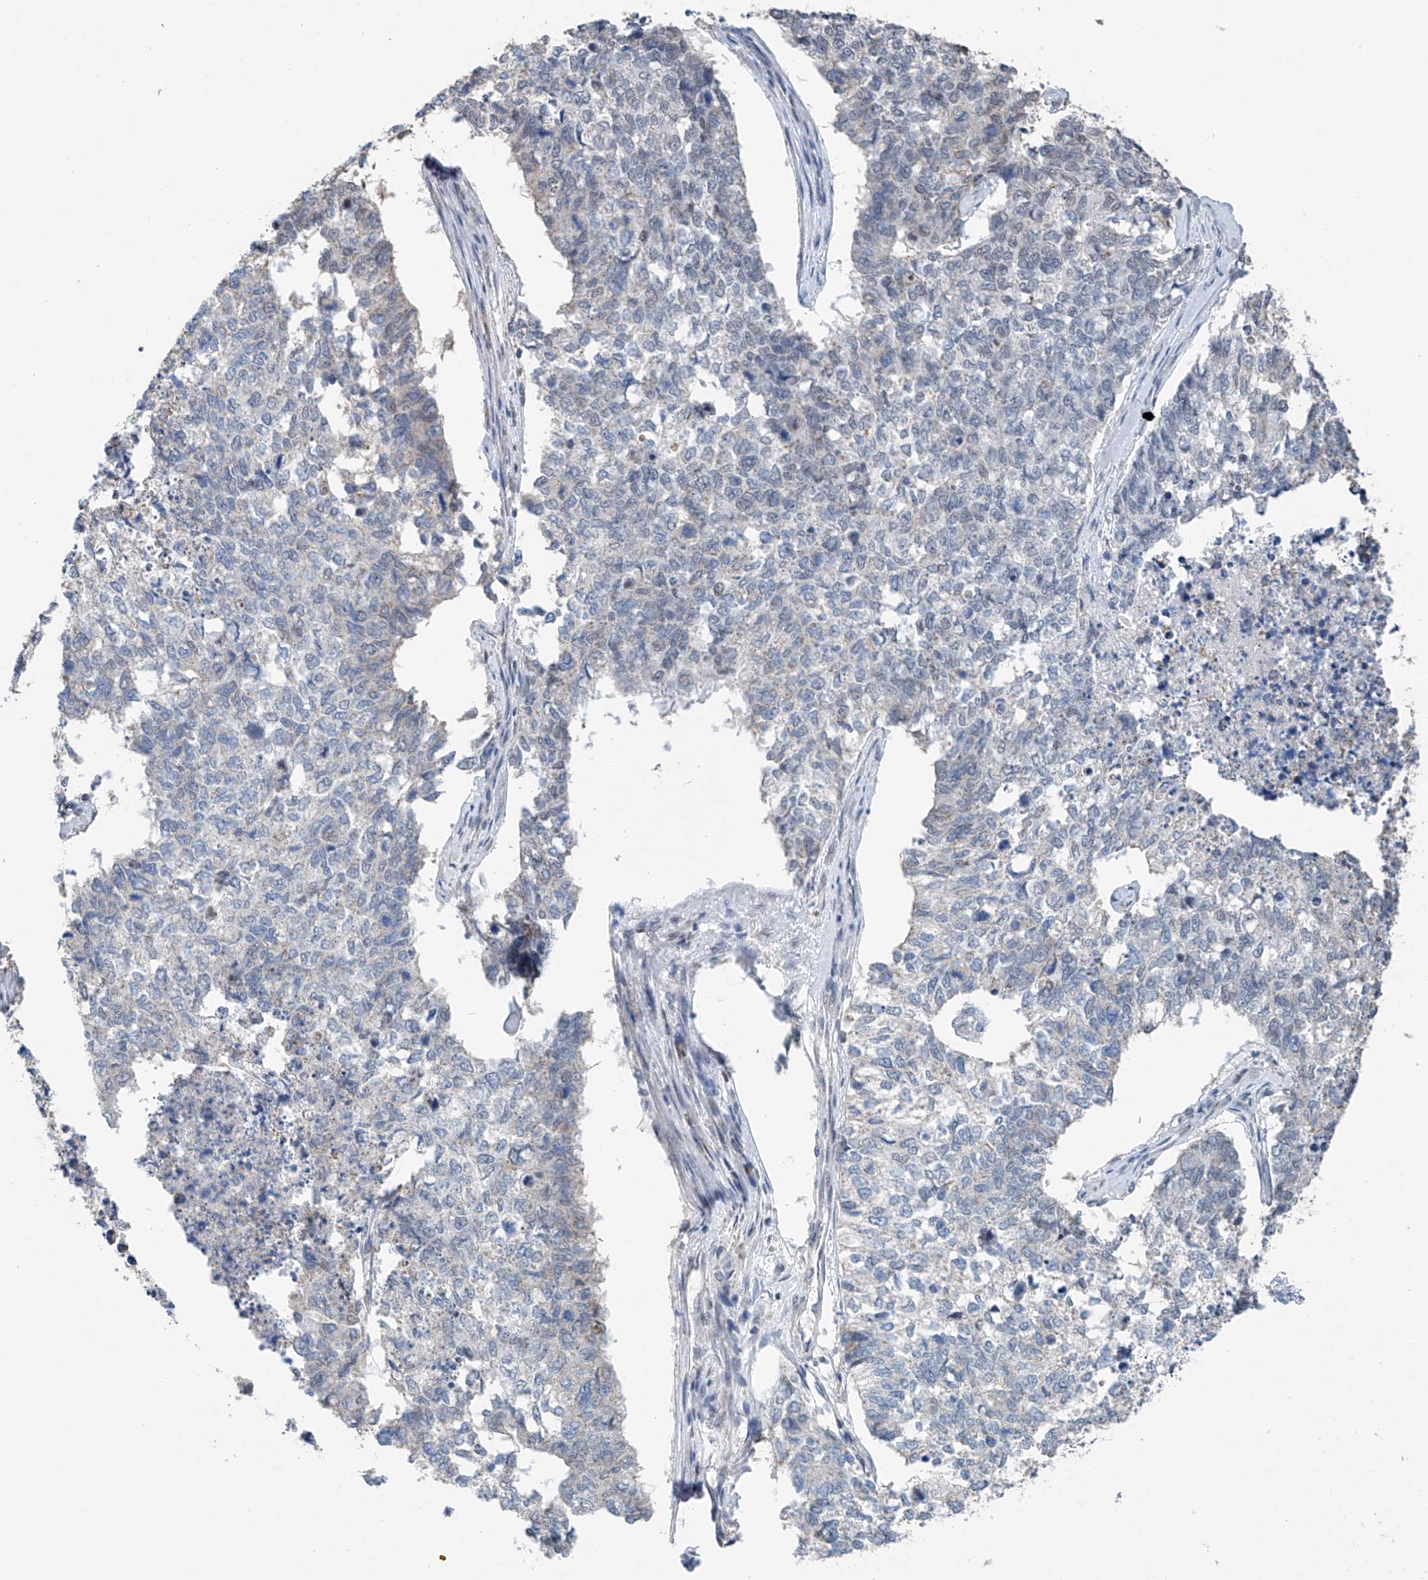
{"staining": {"intensity": "negative", "quantity": "none", "location": "none"}, "tissue": "cervical cancer", "cell_type": "Tumor cells", "image_type": "cancer", "snomed": [{"axis": "morphology", "description": "Squamous cell carcinoma, NOS"}, {"axis": "topography", "description": "Cervix"}], "caption": "This is an immunohistochemistry image of human squamous cell carcinoma (cervical). There is no positivity in tumor cells.", "gene": "KLF15", "patient": {"sex": "female", "age": 63}}